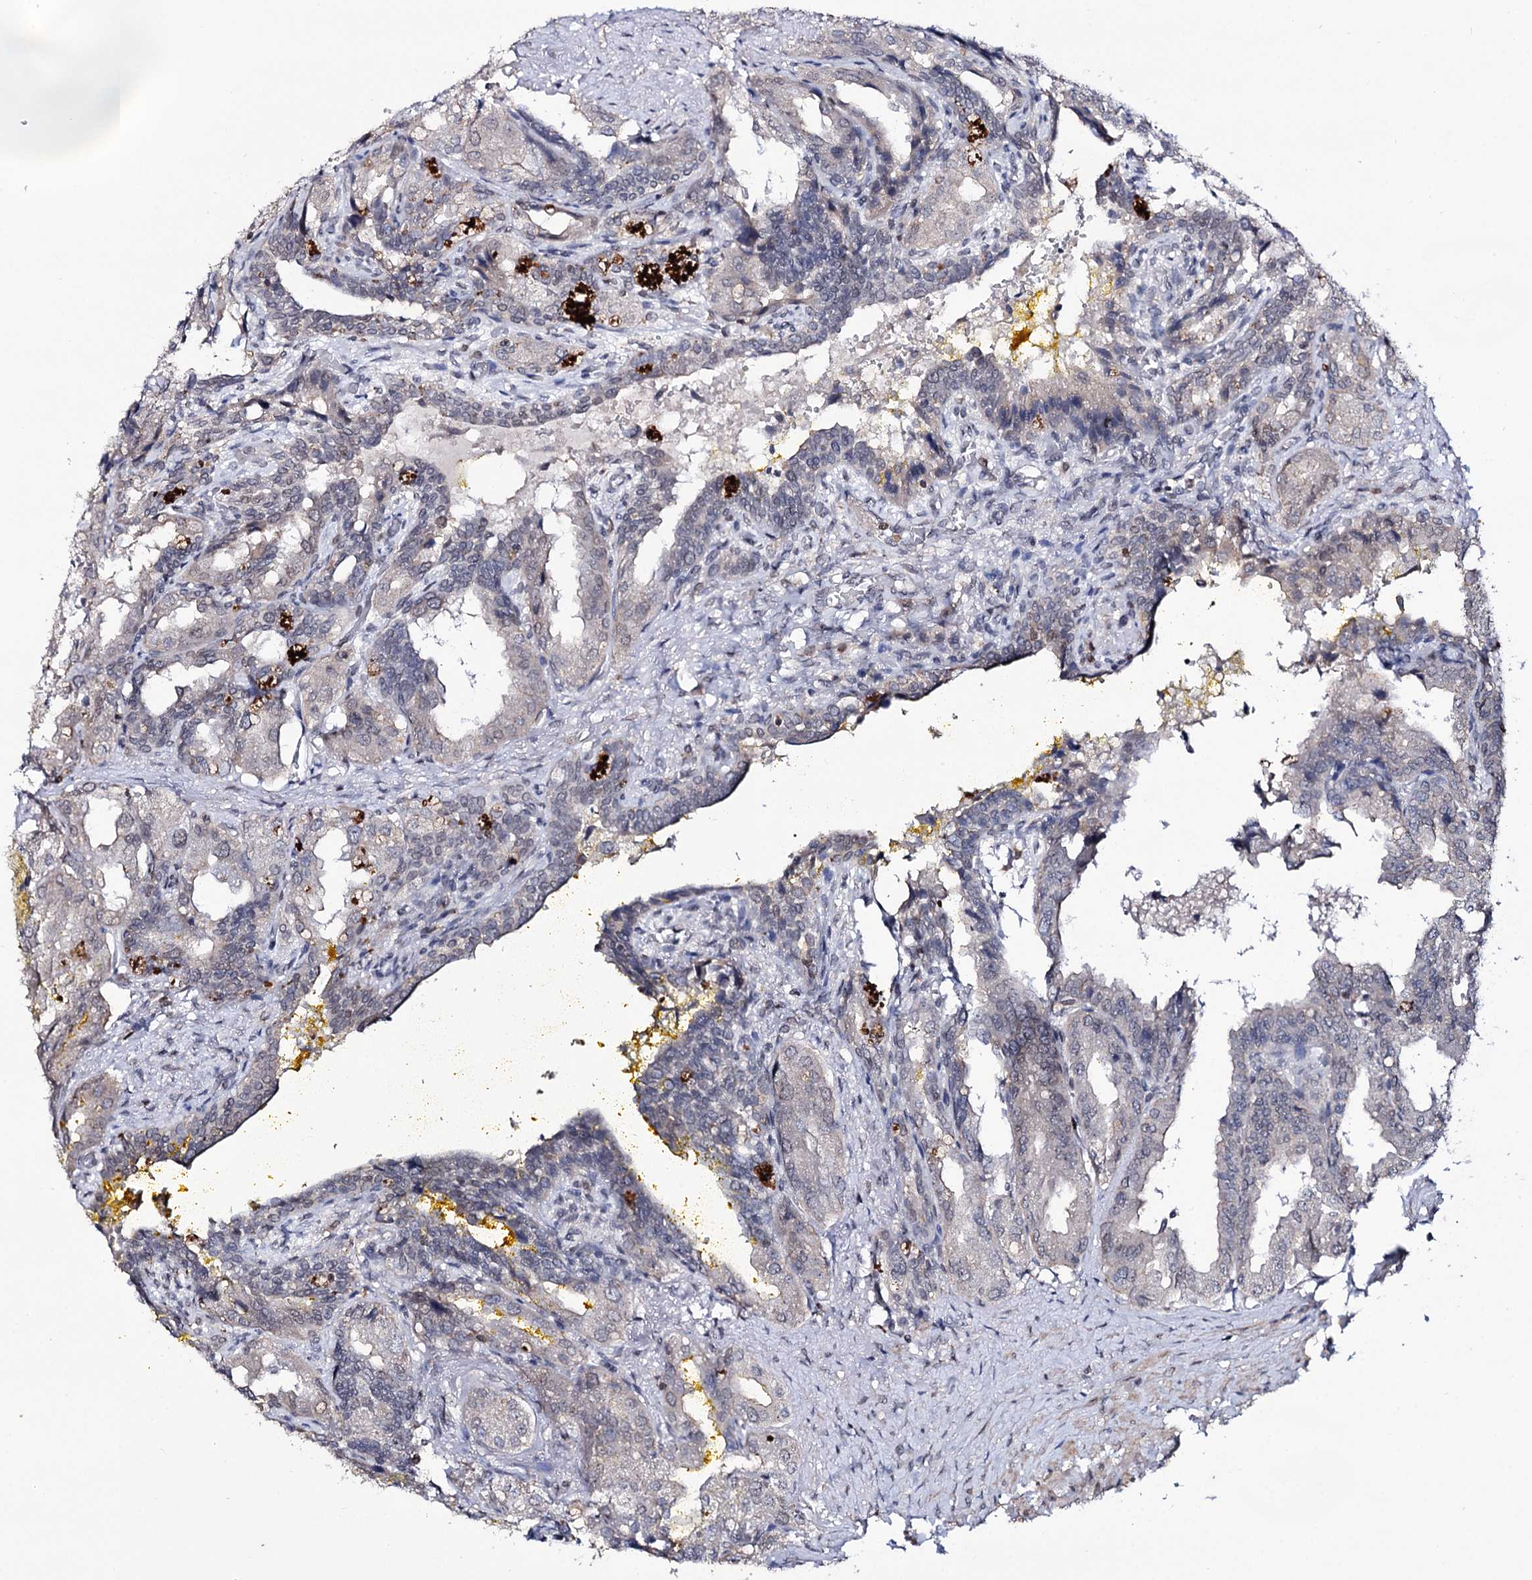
{"staining": {"intensity": "negative", "quantity": "none", "location": "none"}, "tissue": "seminal vesicle", "cell_type": "Glandular cells", "image_type": "normal", "snomed": [{"axis": "morphology", "description": "Normal tissue, NOS"}, {"axis": "topography", "description": "Seminal veicle"}], "caption": "A photomicrograph of seminal vesicle stained for a protein exhibits no brown staining in glandular cells.", "gene": "SMCHD1", "patient": {"sex": "male", "age": 63}}